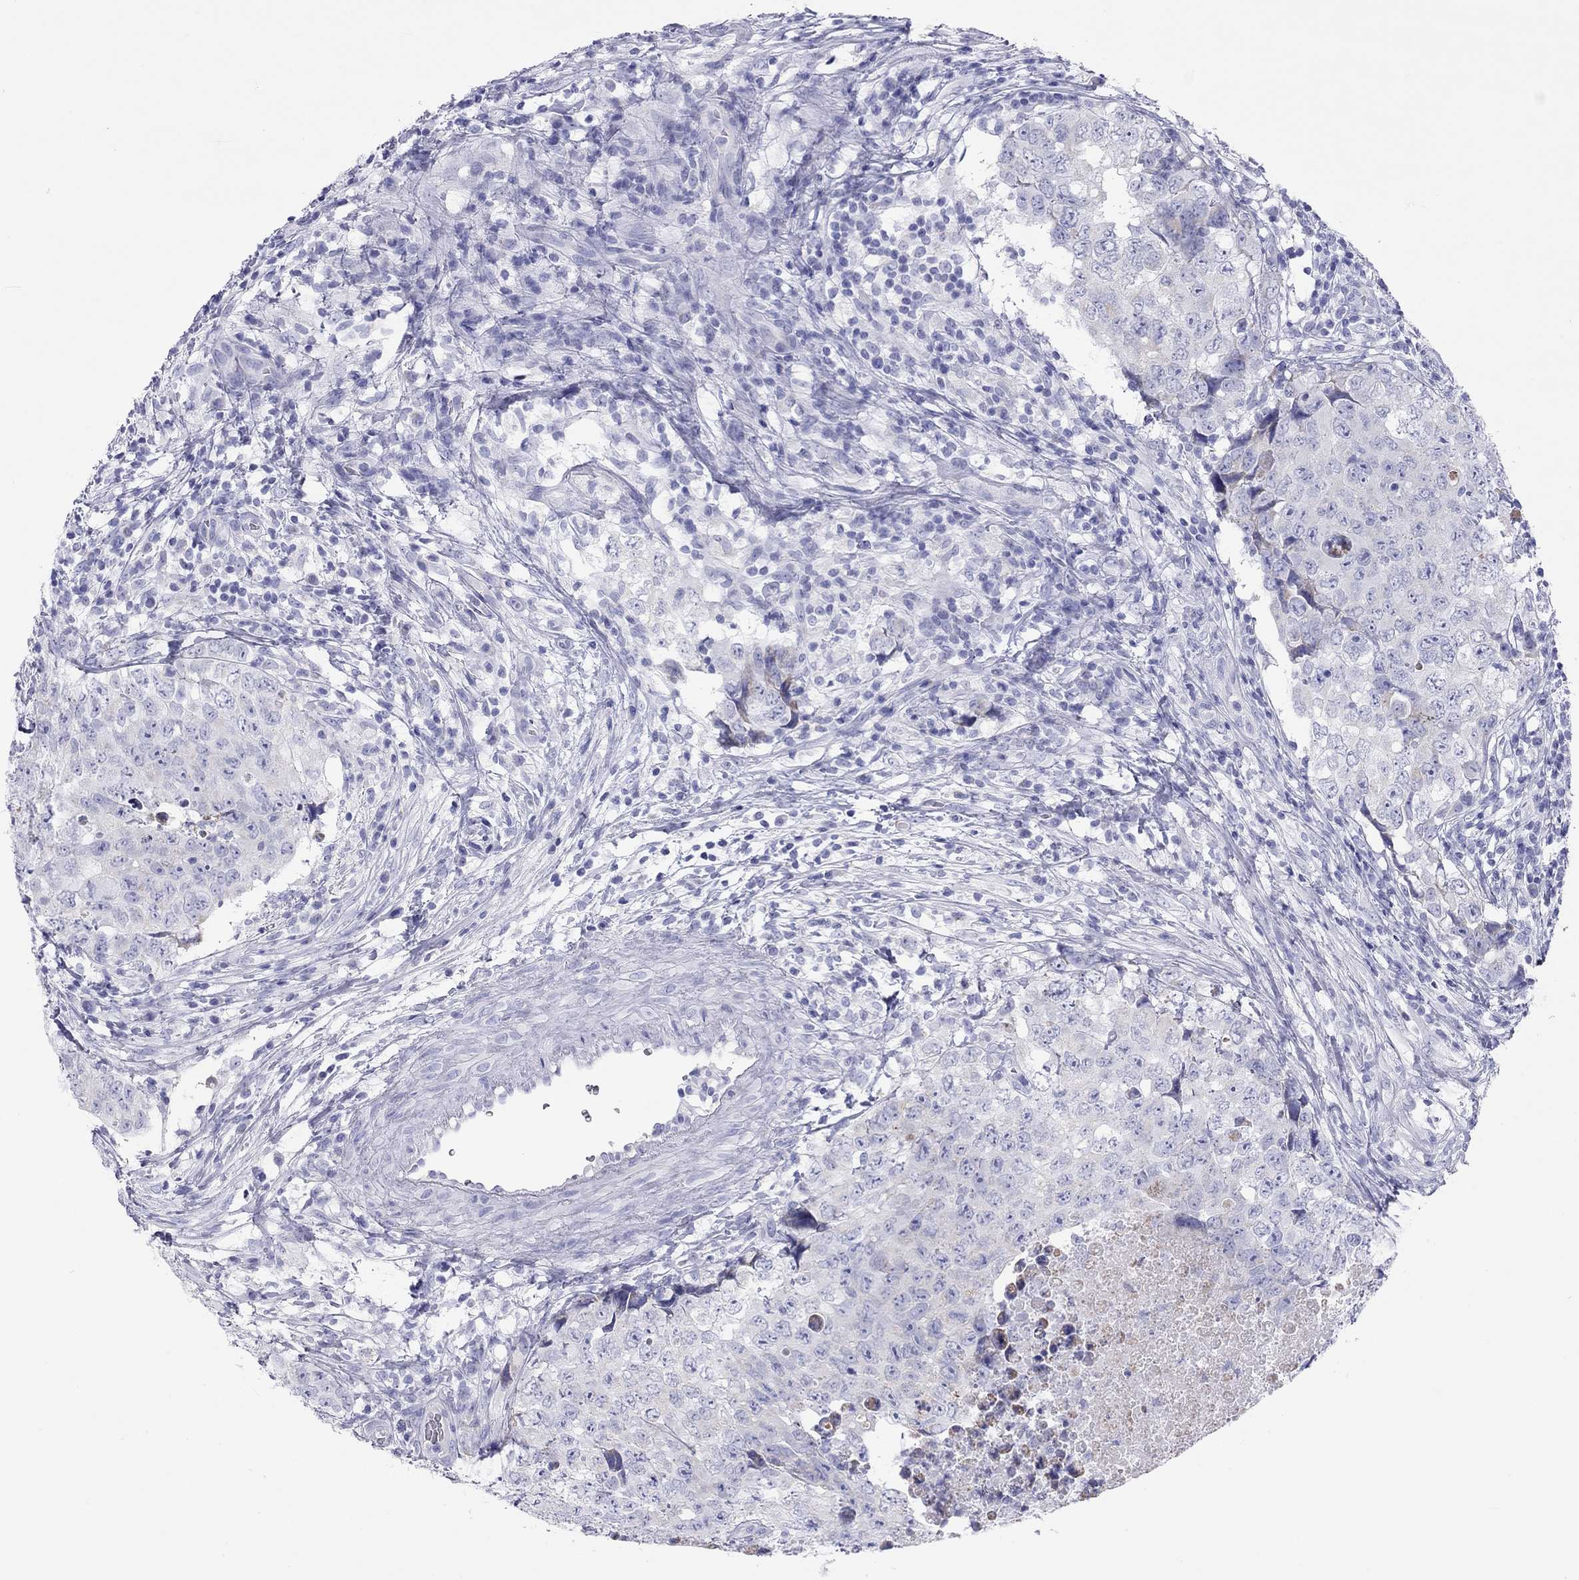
{"staining": {"intensity": "negative", "quantity": "none", "location": "none"}, "tissue": "testis cancer", "cell_type": "Tumor cells", "image_type": "cancer", "snomed": [{"axis": "morphology", "description": "Seminoma, NOS"}, {"axis": "topography", "description": "Testis"}], "caption": "The histopathology image exhibits no significant staining in tumor cells of seminoma (testis).", "gene": "DPY19L2", "patient": {"sex": "male", "age": 34}}